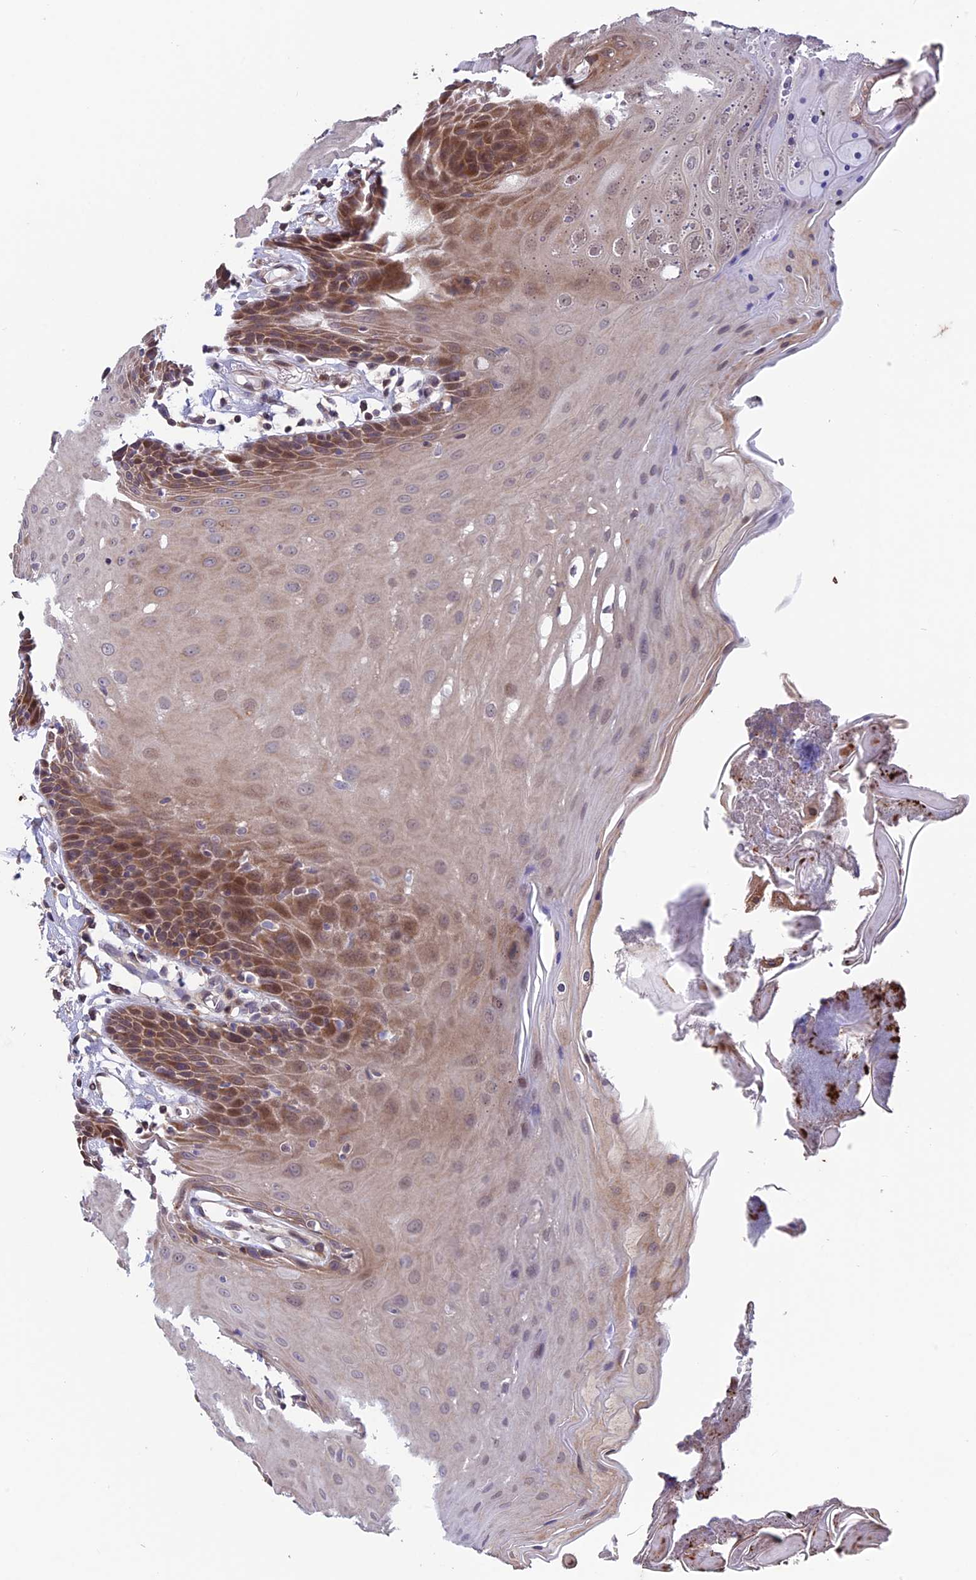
{"staining": {"intensity": "strong", "quantity": "25%-75%", "location": "cytoplasmic/membranous,nuclear"}, "tissue": "oral mucosa", "cell_type": "Squamous epithelial cells", "image_type": "normal", "snomed": [{"axis": "morphology", "description": "Normal tissue, NOS"}, {"axis": "morphology", "description": "Squamous cell carcinoma, NOS"}, {"axis": "topography", "description": "Skeletal muscle"}, {"axis": "topography", "description": "Oral tissue"}, {"axis": "topography", "description": "Salivary gland"}, {"axis": "topography", "description": "Head-Neck"}], "caption": "High-magnification brightfield microscopy of normal oral mucosa stained with DAB (3,3'-diaminobenzidine) (brown) and counterstained with hematoxylin (blue). squamous epithelial cells exhibit strong cytoplasmic/membranous,nuclear positivity is seen in approximately25%-75% of cells. (Brightfield microscopy of DAB IHC at high magnification).", "gene": "MAST2", "patient": {"sex": "male", "age": 54}}